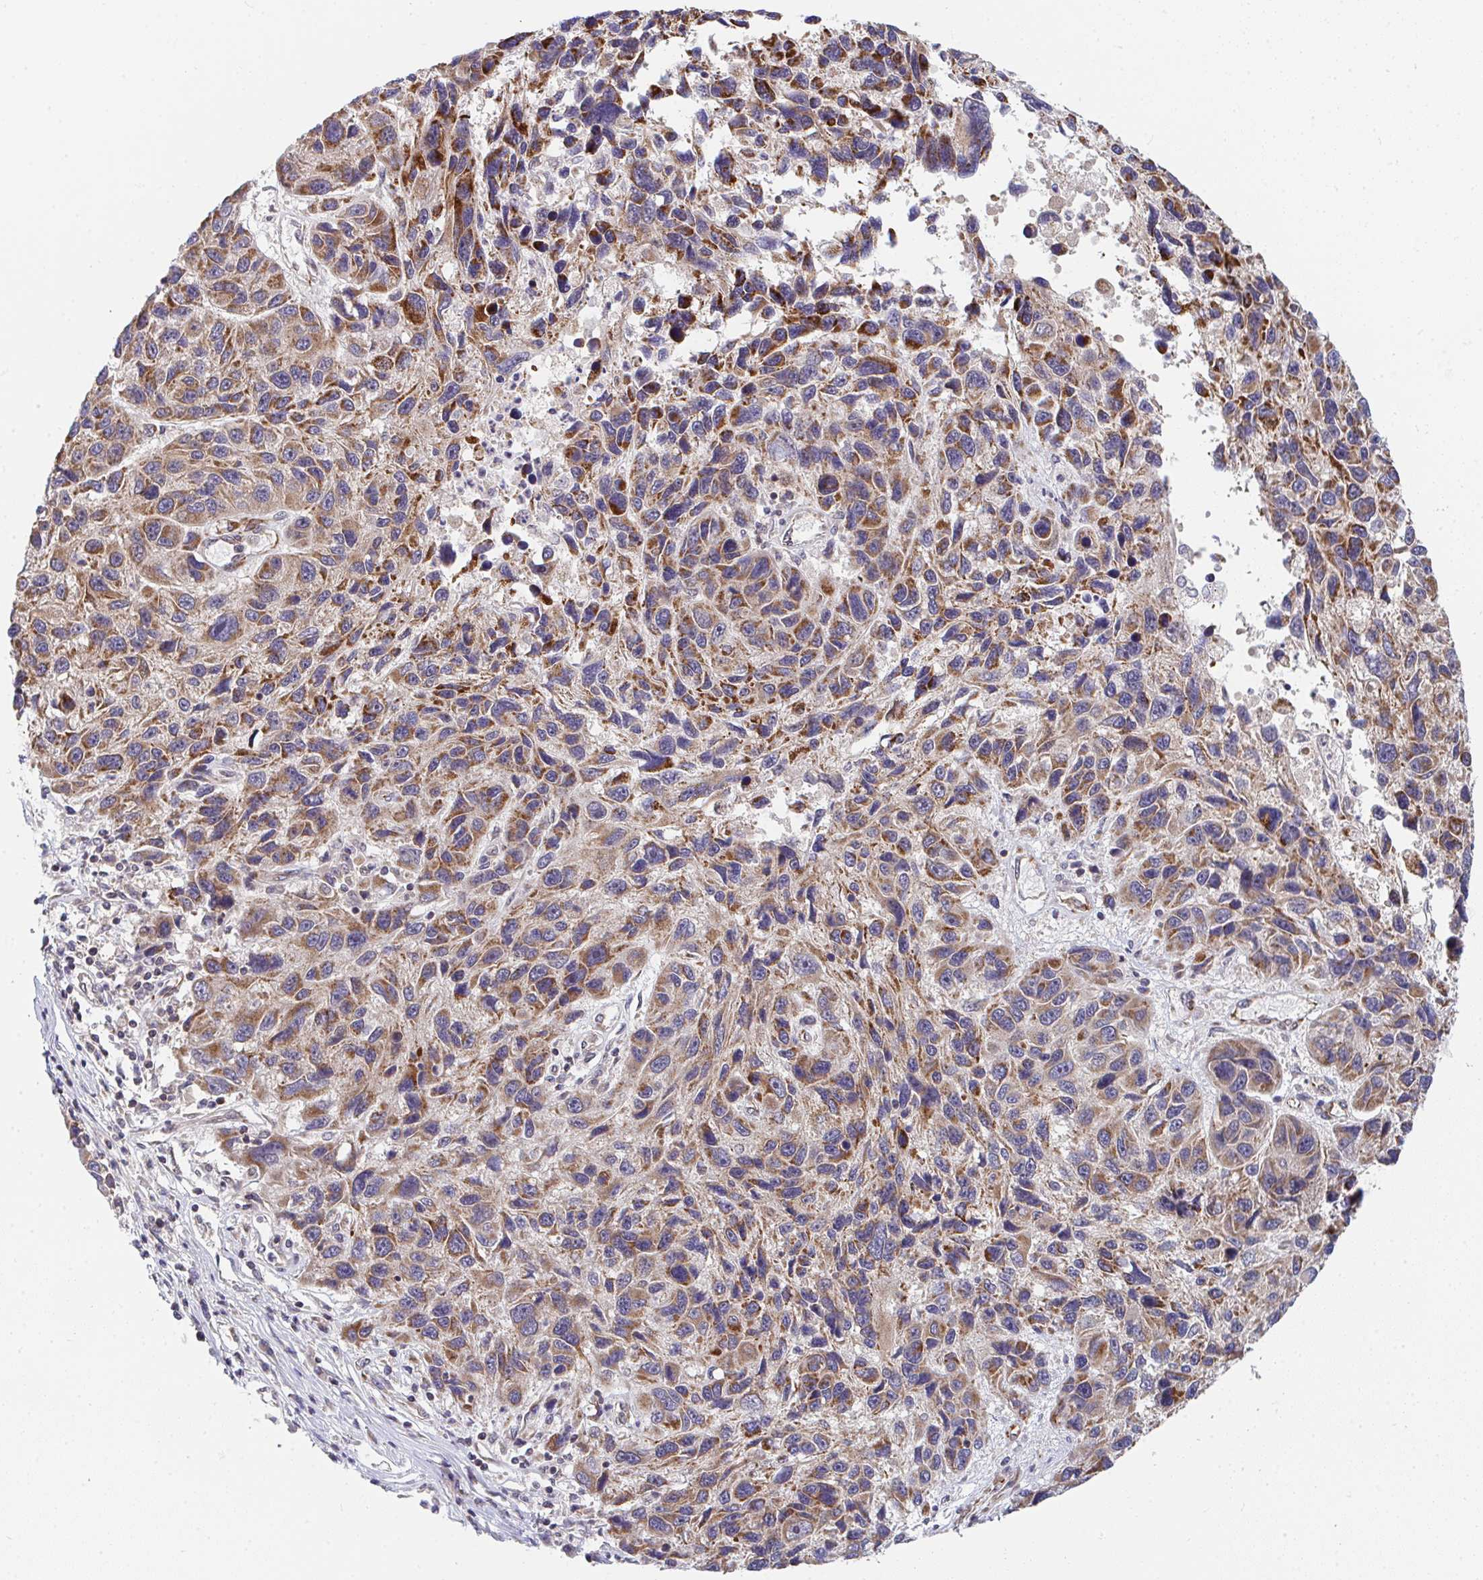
{"staining": {"intensity": "moderate", "quantity": ">75%", "location": "cytoplasmic/membranous"}, "tissue": "melanoma", "cell_type": "Tumor cells", "image_type": "cancer", "snomed": [{"axis": "morphology", "description": "Malignant melanoma, NOS"}, {"axis": "topography", "description": "Skin"}], "caption": "The micrograph reveals staining of malignant melanoma, revealing moderate cytoplasmic/membranous protein expression (brown color) within tumor cells.", "gene": "EIF1AD", "patient": {"sex": "male", "age": 53}}